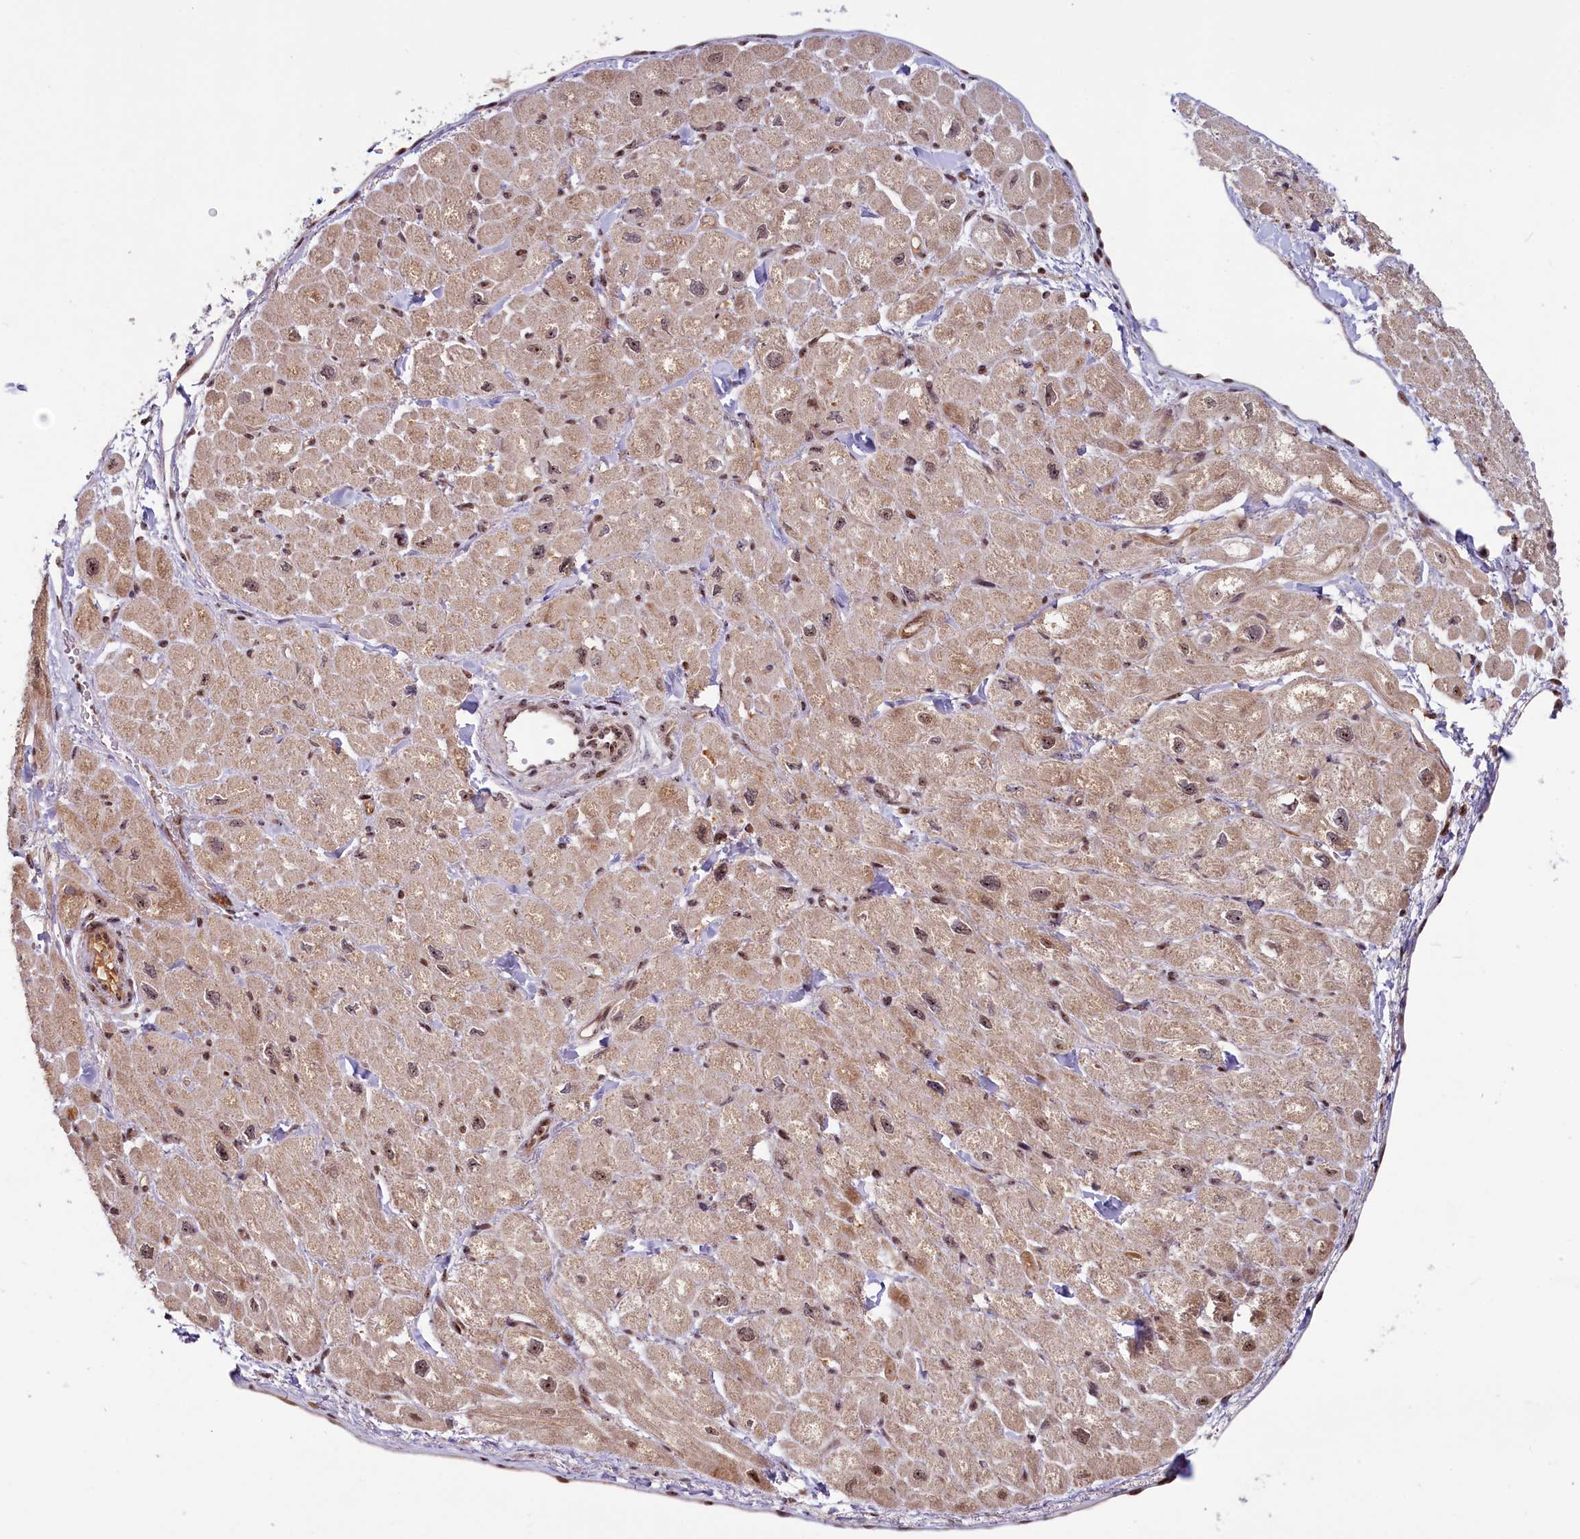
{"staining": {"intensity": "moderate", "quantity": ">75%", "location": "cytoplasmic/membranous,nuclear"}, "tissue": "heart muscle", "cell_type": "Cardiomyocytes", "image_type": "normal", "snomed": [{"axis": "morphology", "description": "Normal tissue, NOS"}, {"axis": "topography", "description": "Heart"}], "caption": "Protein expression analysis of unremarkable heart muscle demonstrates moderate cytoplasmic/membranous,nuclear positivity in about >75% of cardiomyocytes. The staining is performed using DAB brown chromogen to label protein expression. The nuclei are counter-stained blue using hematoxylin.", "gene": "TCOF1", "patient": {"sex": "male", "age": 65}}